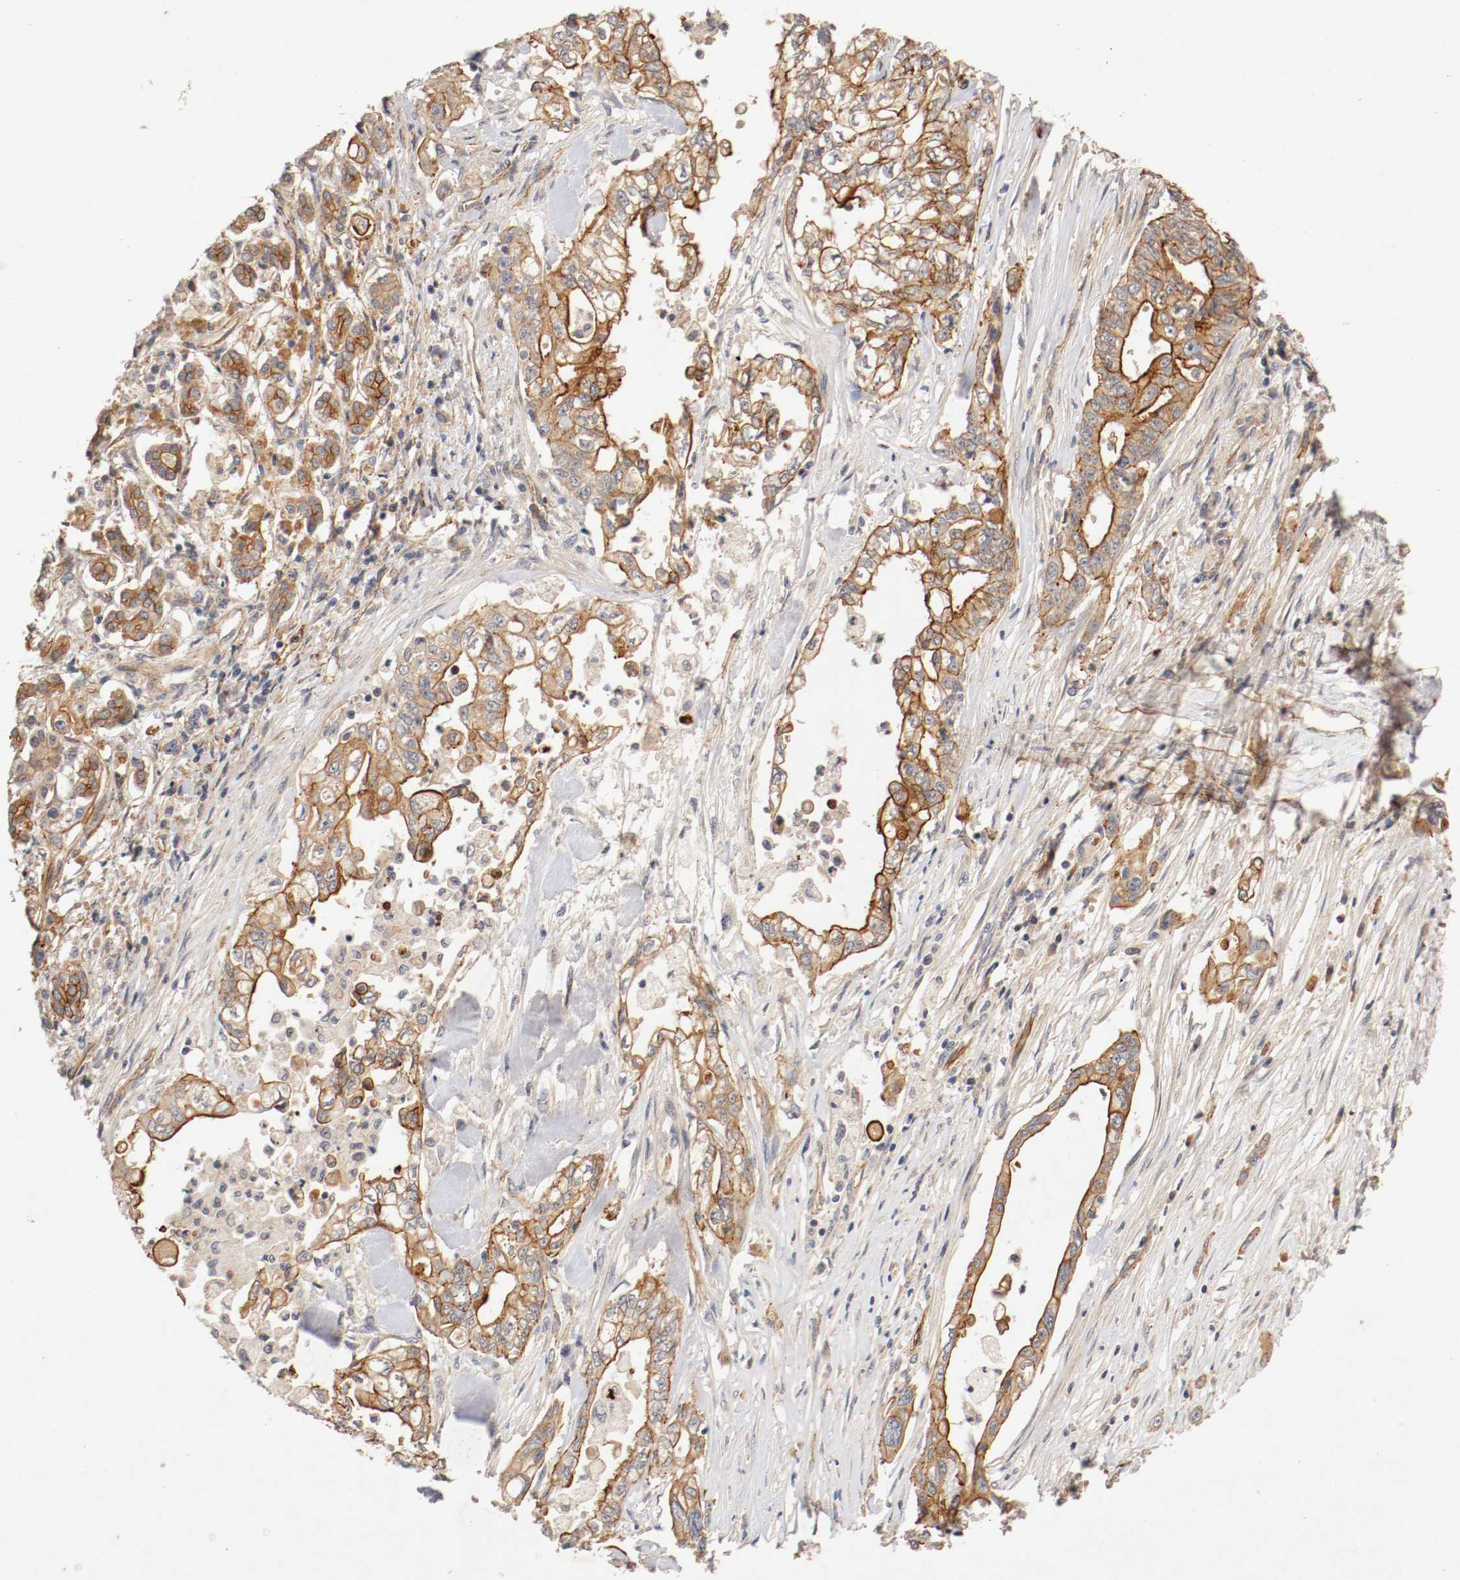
{"staining": {"intensity": "strong", "quantity": ">75%", "location": "cytoplasmic/membranous"}, "tissue": "pancreatic cancer", "cell_type": "Tumor cells", "image_type": "cancer", "snomed": [{"axis": "morphology", "description": "Normal tissue, NOS"}, {"axis": "topography", "description": "Pancreas"}], "caption": "Tumor cells reveal high levels of strong cytoplasmic/membranous expression in approximately >75% of cells in pancreatic cancer.", "gene": "TYK2", "patient": {"sex": "male", "age": 42}}